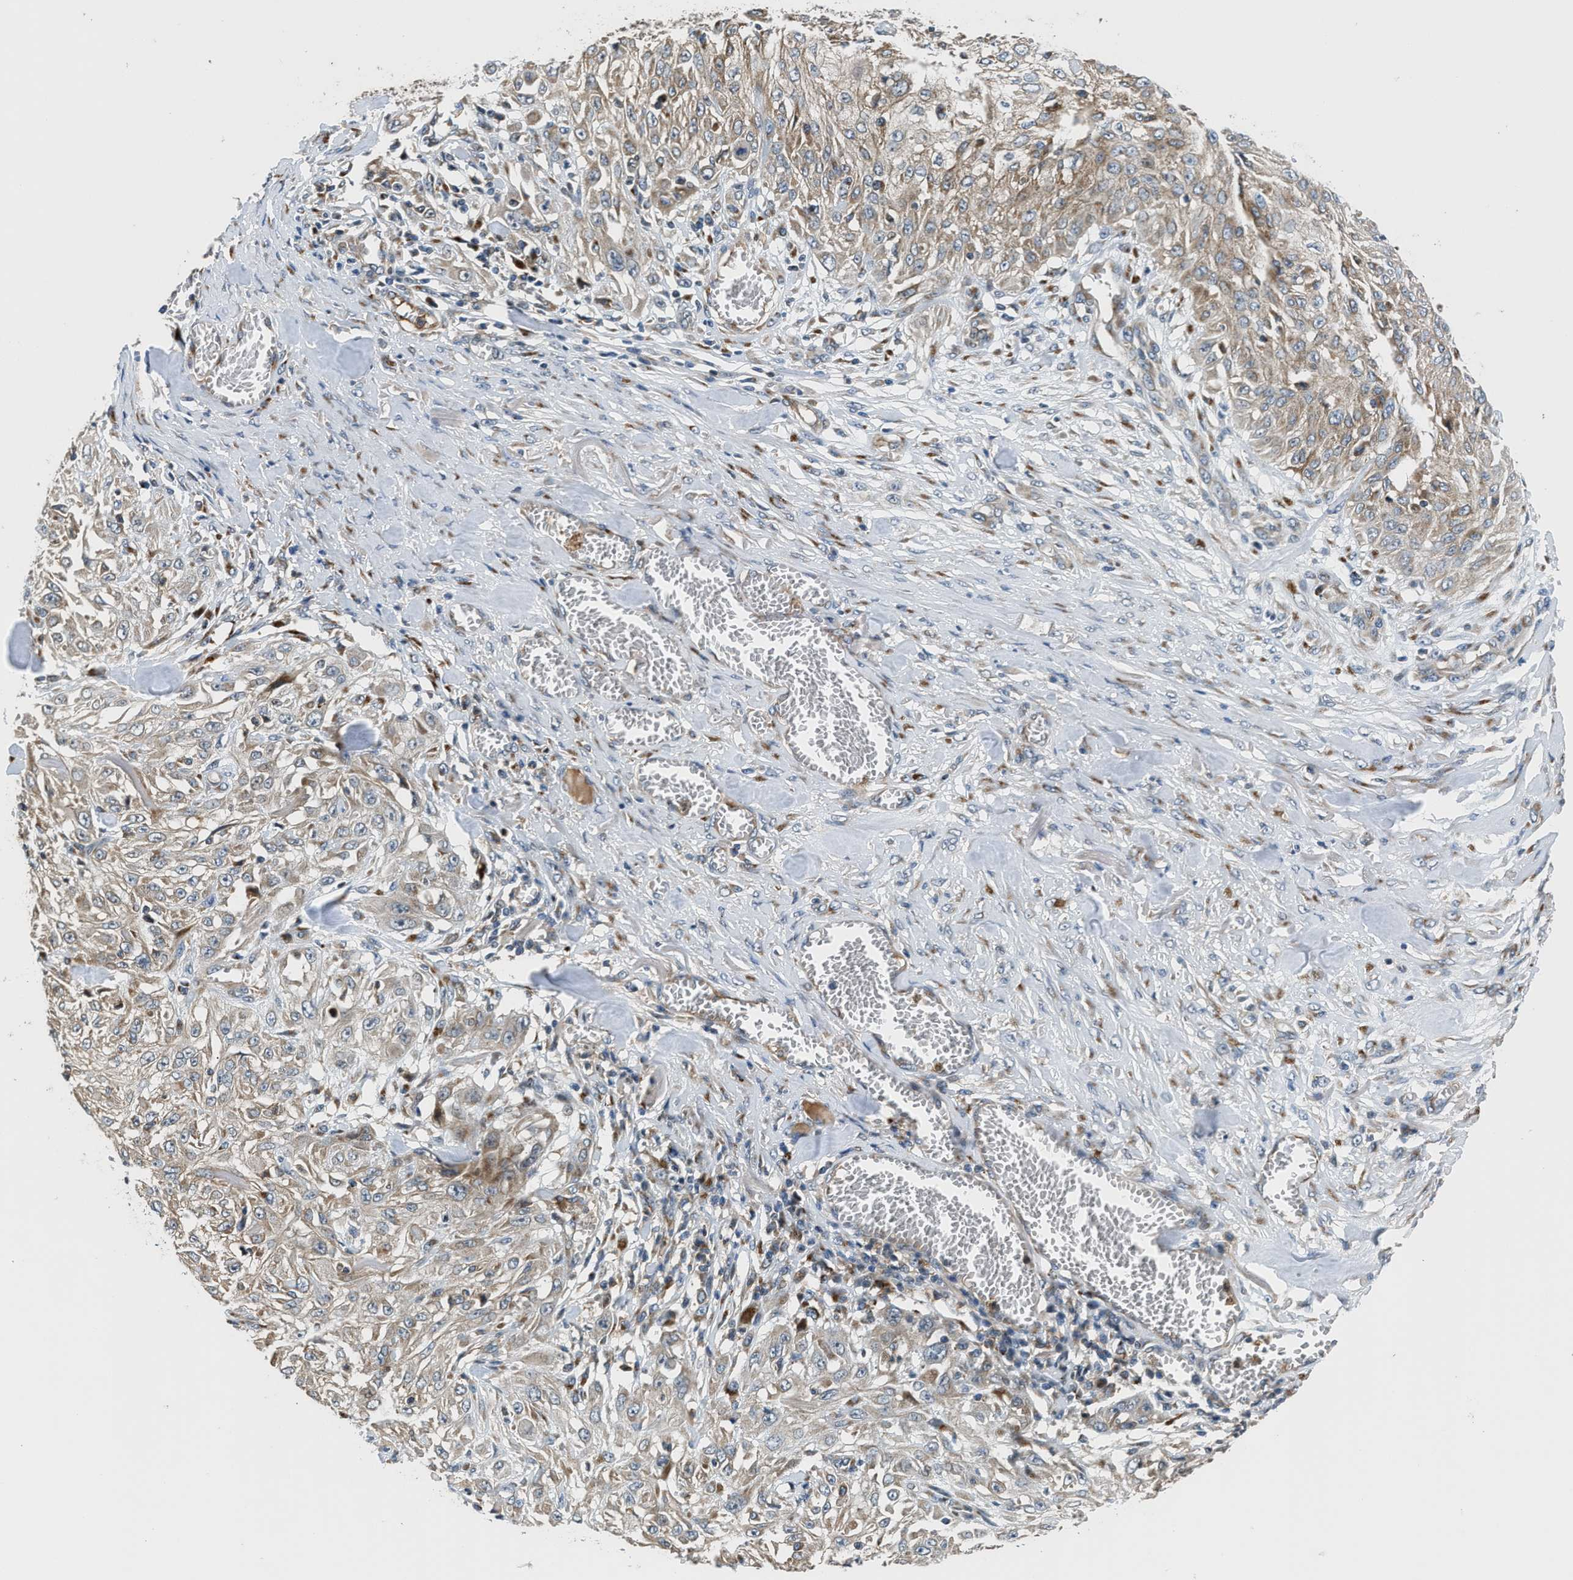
{"staining": {"intensity": "weak", "quantity": ">75%", "location": "cytoplasmic/membranous"}, "tissue": "skin cancer", "cell_type": "Tumor cells", "image_type": "cancer", "snomed": [{"axis": "morphology", "description": "Squamous cell carcinoma, NOS"}, {"axis": "morphology", "description": "Squamous cell carcinoma, metastatic, NOS"}, {"axis": "topography", "description": "Skin"}, {"axis": "topography", "description": "Lymph node"}], "caption": "Tumor cells reveal low levels of weak cytoplasmic/membranous expression in about >75% of cells in skin cancer (squamous cell carcinoma).", "gene": "FUT8", "patient": {"sex": "male", "age": 75}}